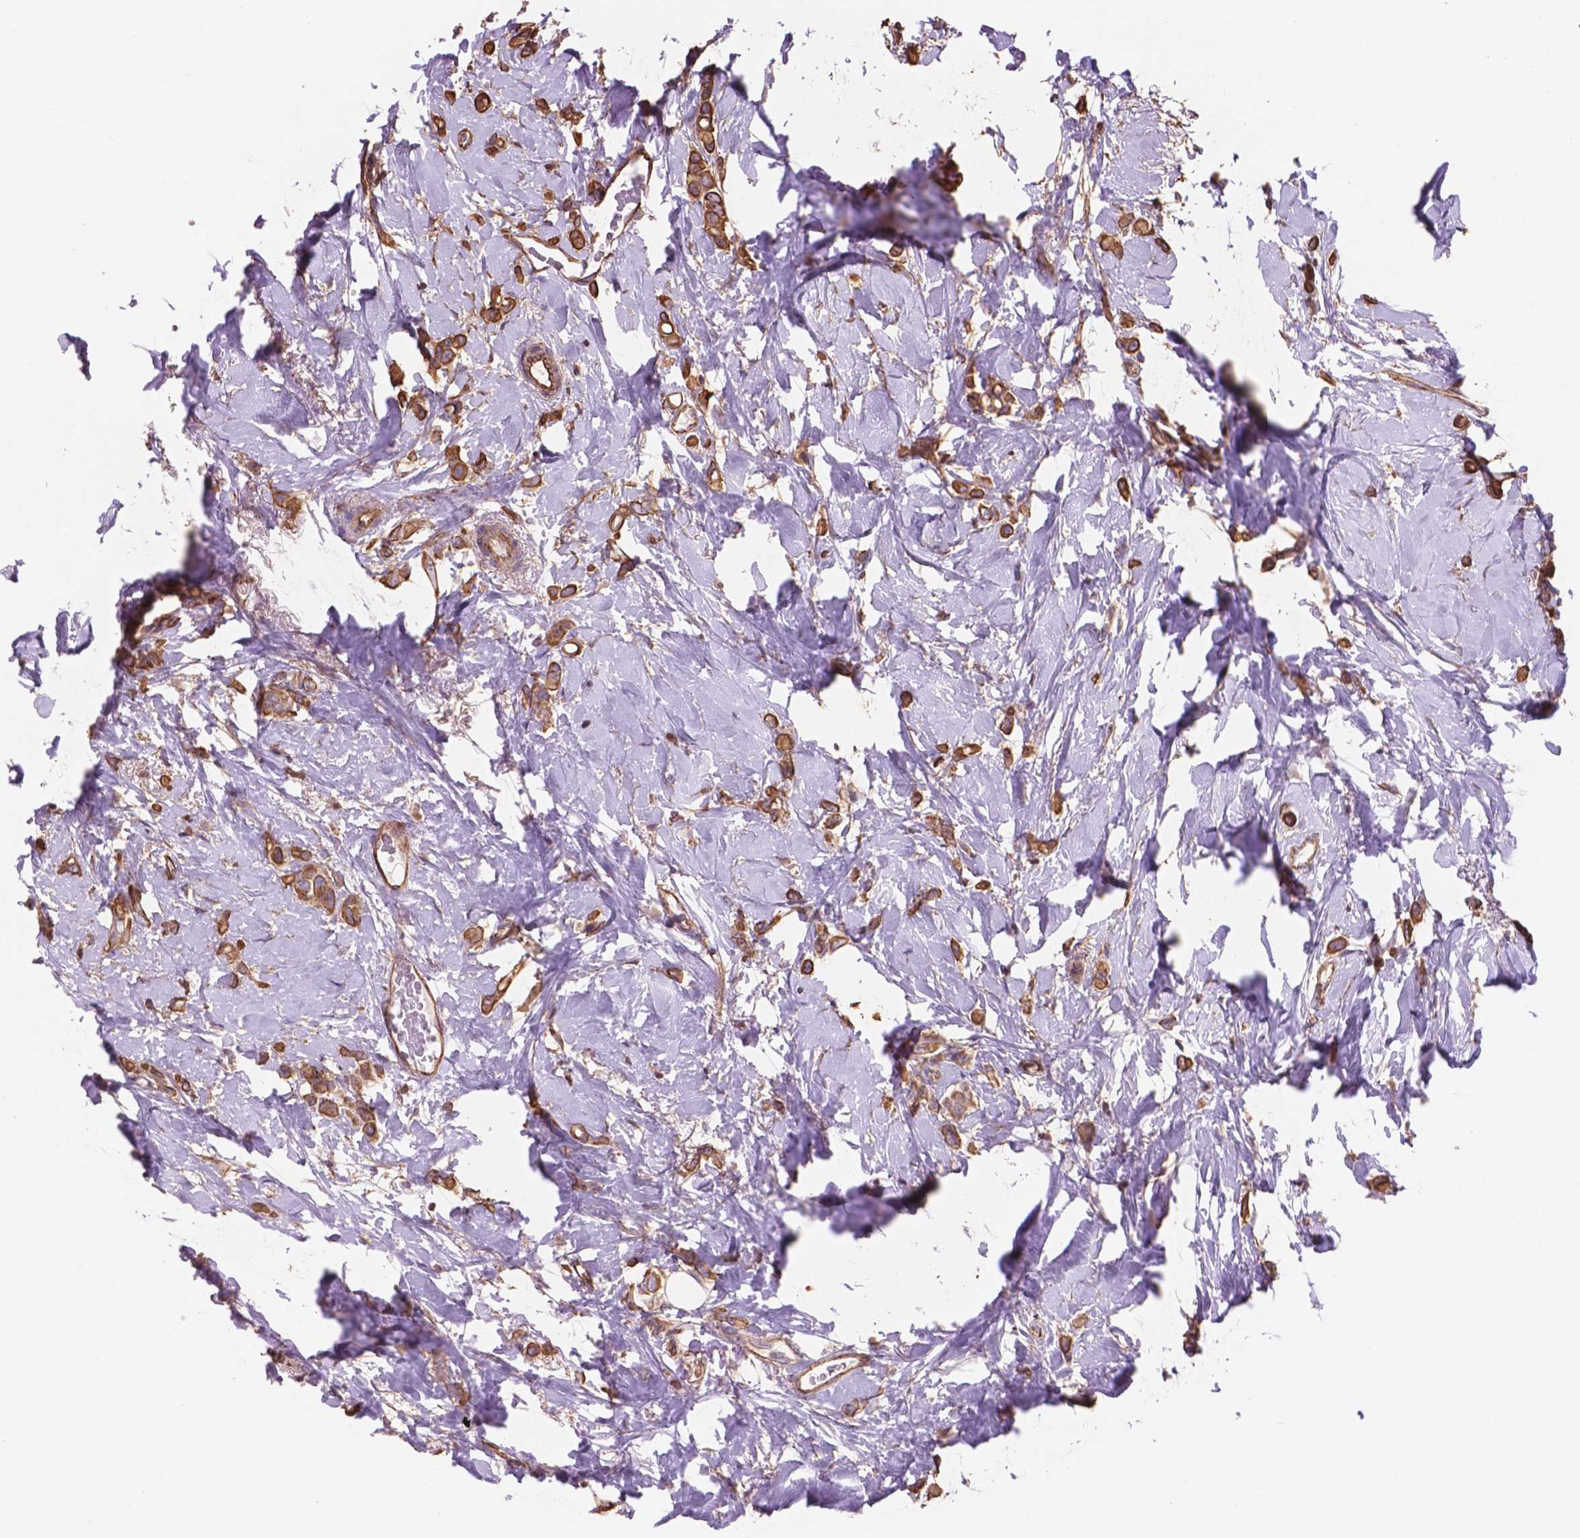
{"staining": {"intensity": "moderate", "quantity": ">75%", "location": "cytoplasmic/membranous"}, "tissue": "breast cancer", "cell_type": "Tumor cells", "image_type": "cancer", "snomed": [{"axis": "morphology", "description": "Lobular carcinoma"}, {"axis": "topography", "description": "Breast"}], "caption": "This is a histology image of IHC staining of lobular carcinoma (breast), which shows moderate positivity in the cytoplasmic/membranous of tumor cells.", "gene": "NIPA2", "patient": {"sex": "female", "age": 66}}